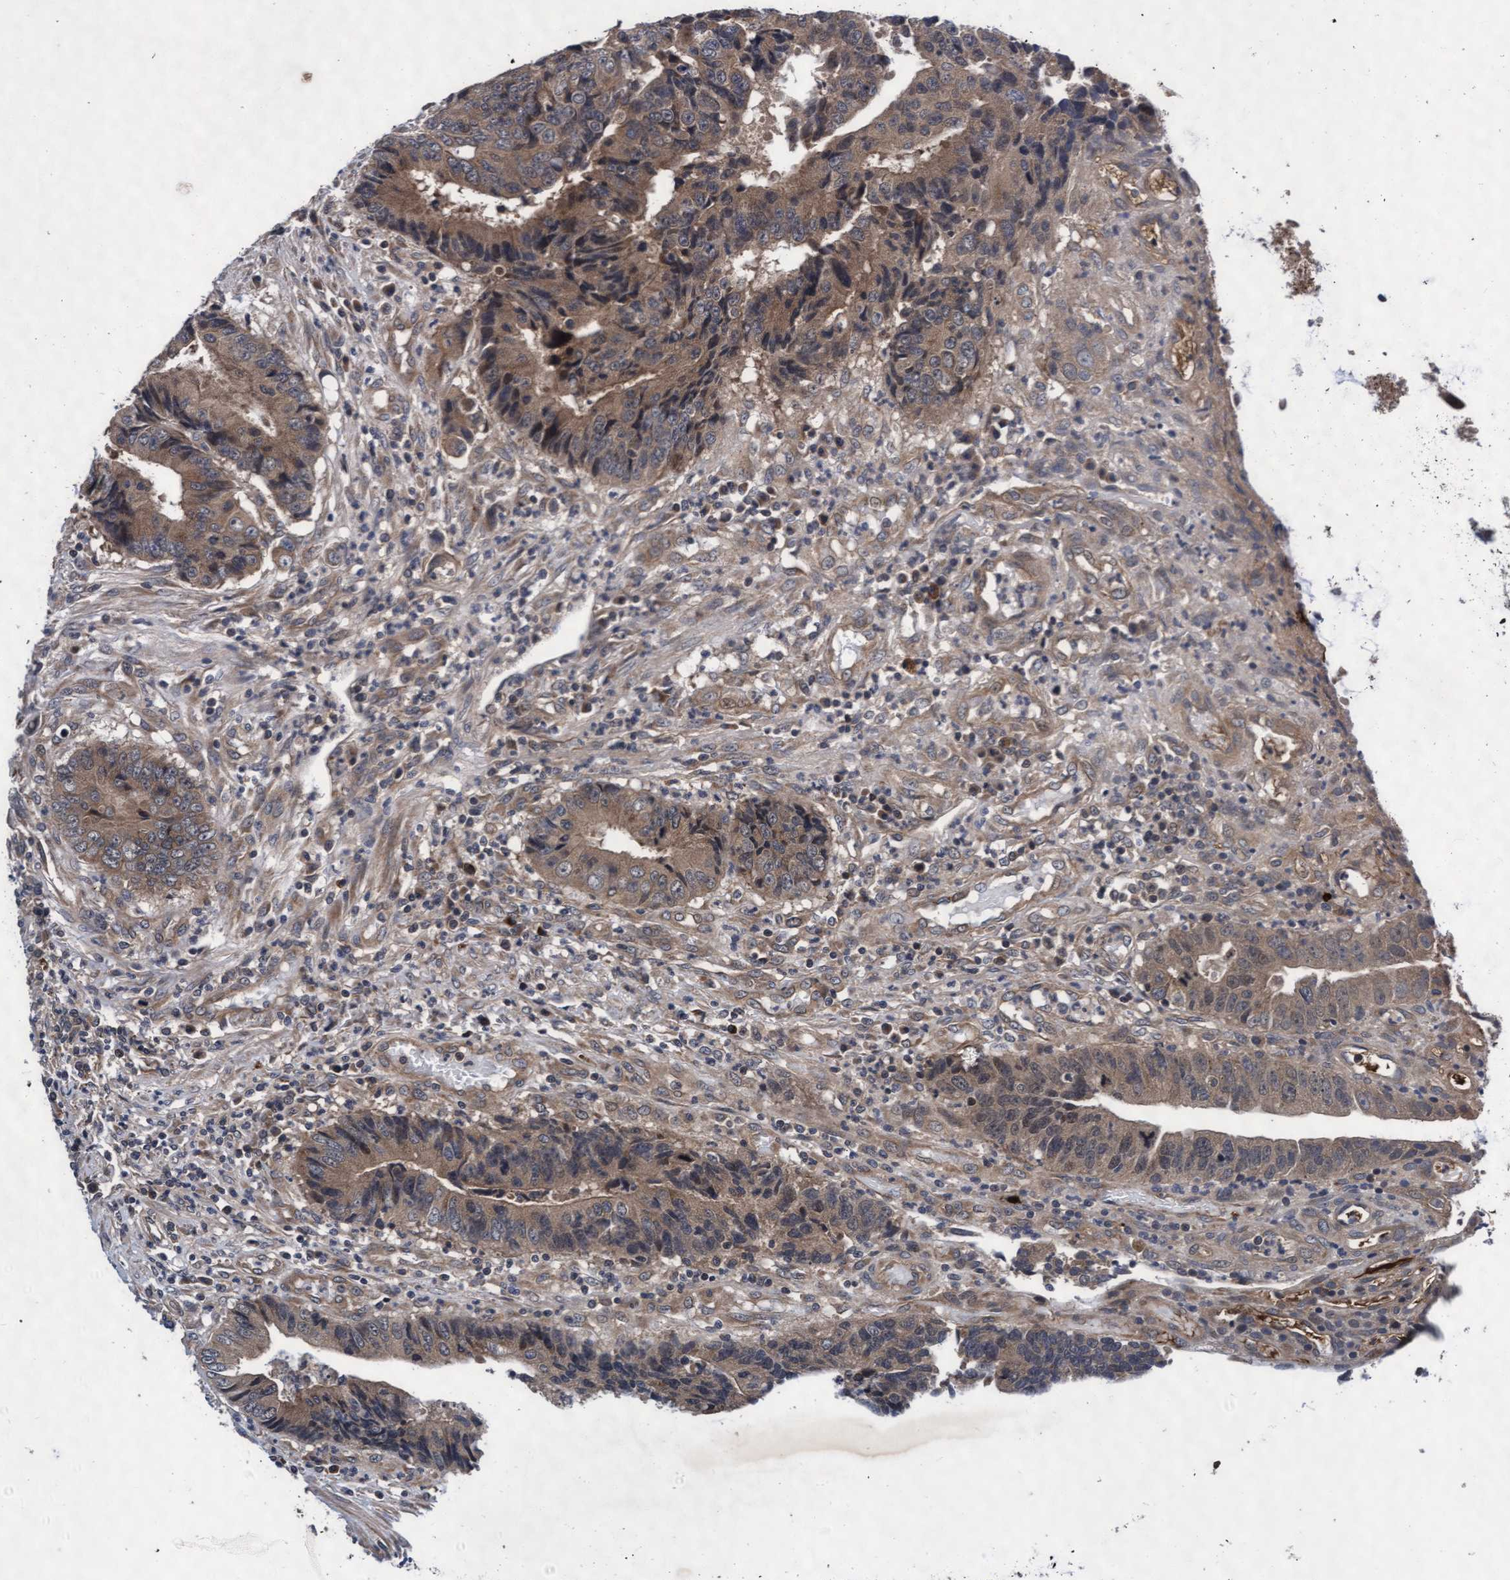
{"staining": {"intensity": "weak", "quantity": ">75%", "location": "cytoplasmic/membranous"}, "tissue": "colorectal cancer", "cell_type": "Tumor cells", "image_type": "cancer", "snomed": [{"axis": "morphology", "description": "Adenocarcinoma, NOS"}, {"axis": "topography", "description": "Rectum"}], "caption": "This is a photomicrograph of IHC staining of colorectal adenocarcinoma, which shows weak positivity in the cytoplasmic/membranous of tumor cells.", "gene": "EFCAB13", "patient": {"sex": "male", "age": 84}}